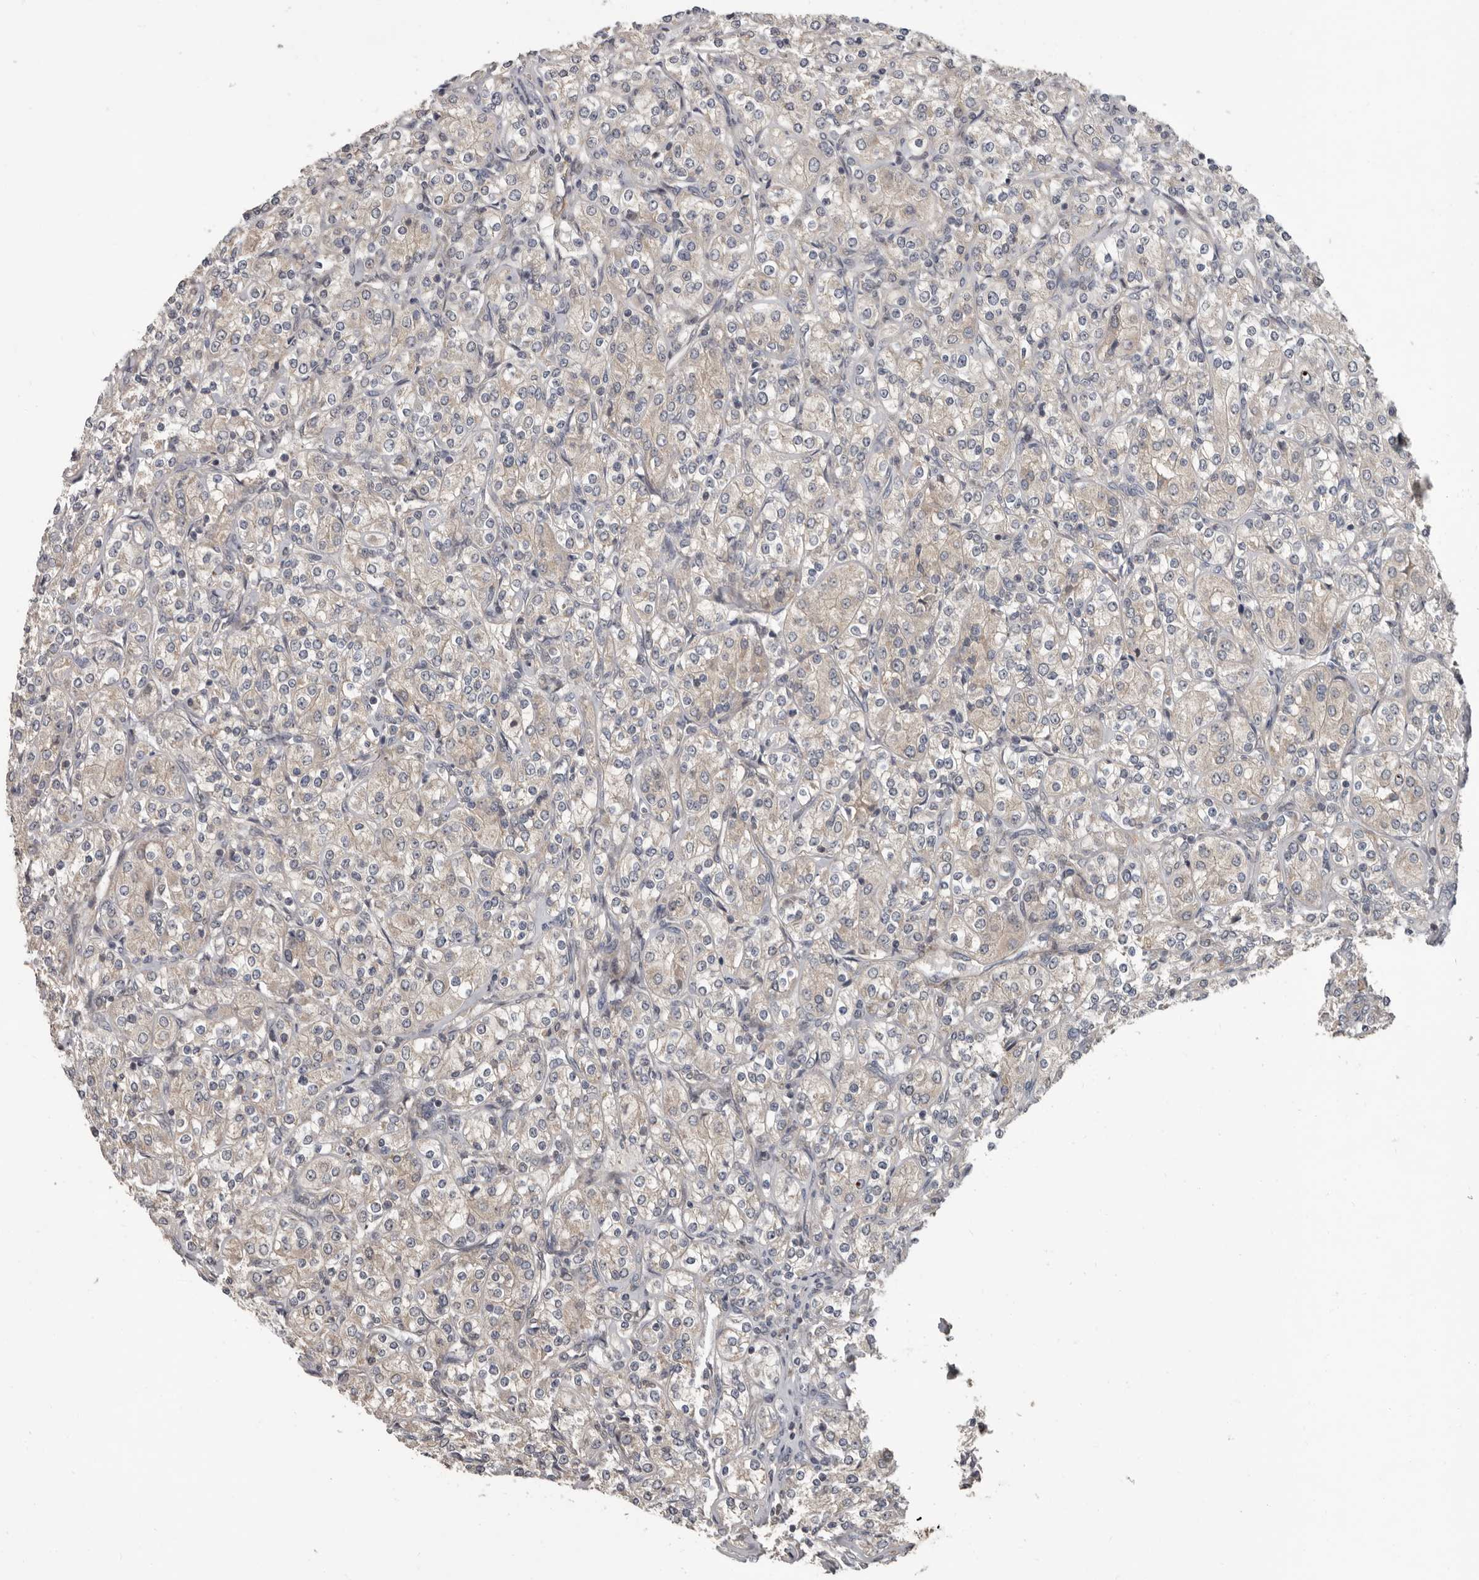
{"staining": {"intensity": "negative", "quantity": "none", "location": "none"}, "tissue": "renal cancer", "cell_type": "Tumor cells", "image_type": "cancer", "snomed": [{"axis": "morphology", "description": "Adenocarcinoma, NOS"}, {"axis": "topography", "description": "Kidney"}], "caption": "Immunohistochemistry of human renal adenocarcinoma shows no expression in tumor cells. (Brightfield microscopy of DAB (3,3'-diaminobenzidine) IHC at high magnification).", "gene": "FGFR4", "patient": {"sex": "male", "age": 77}}